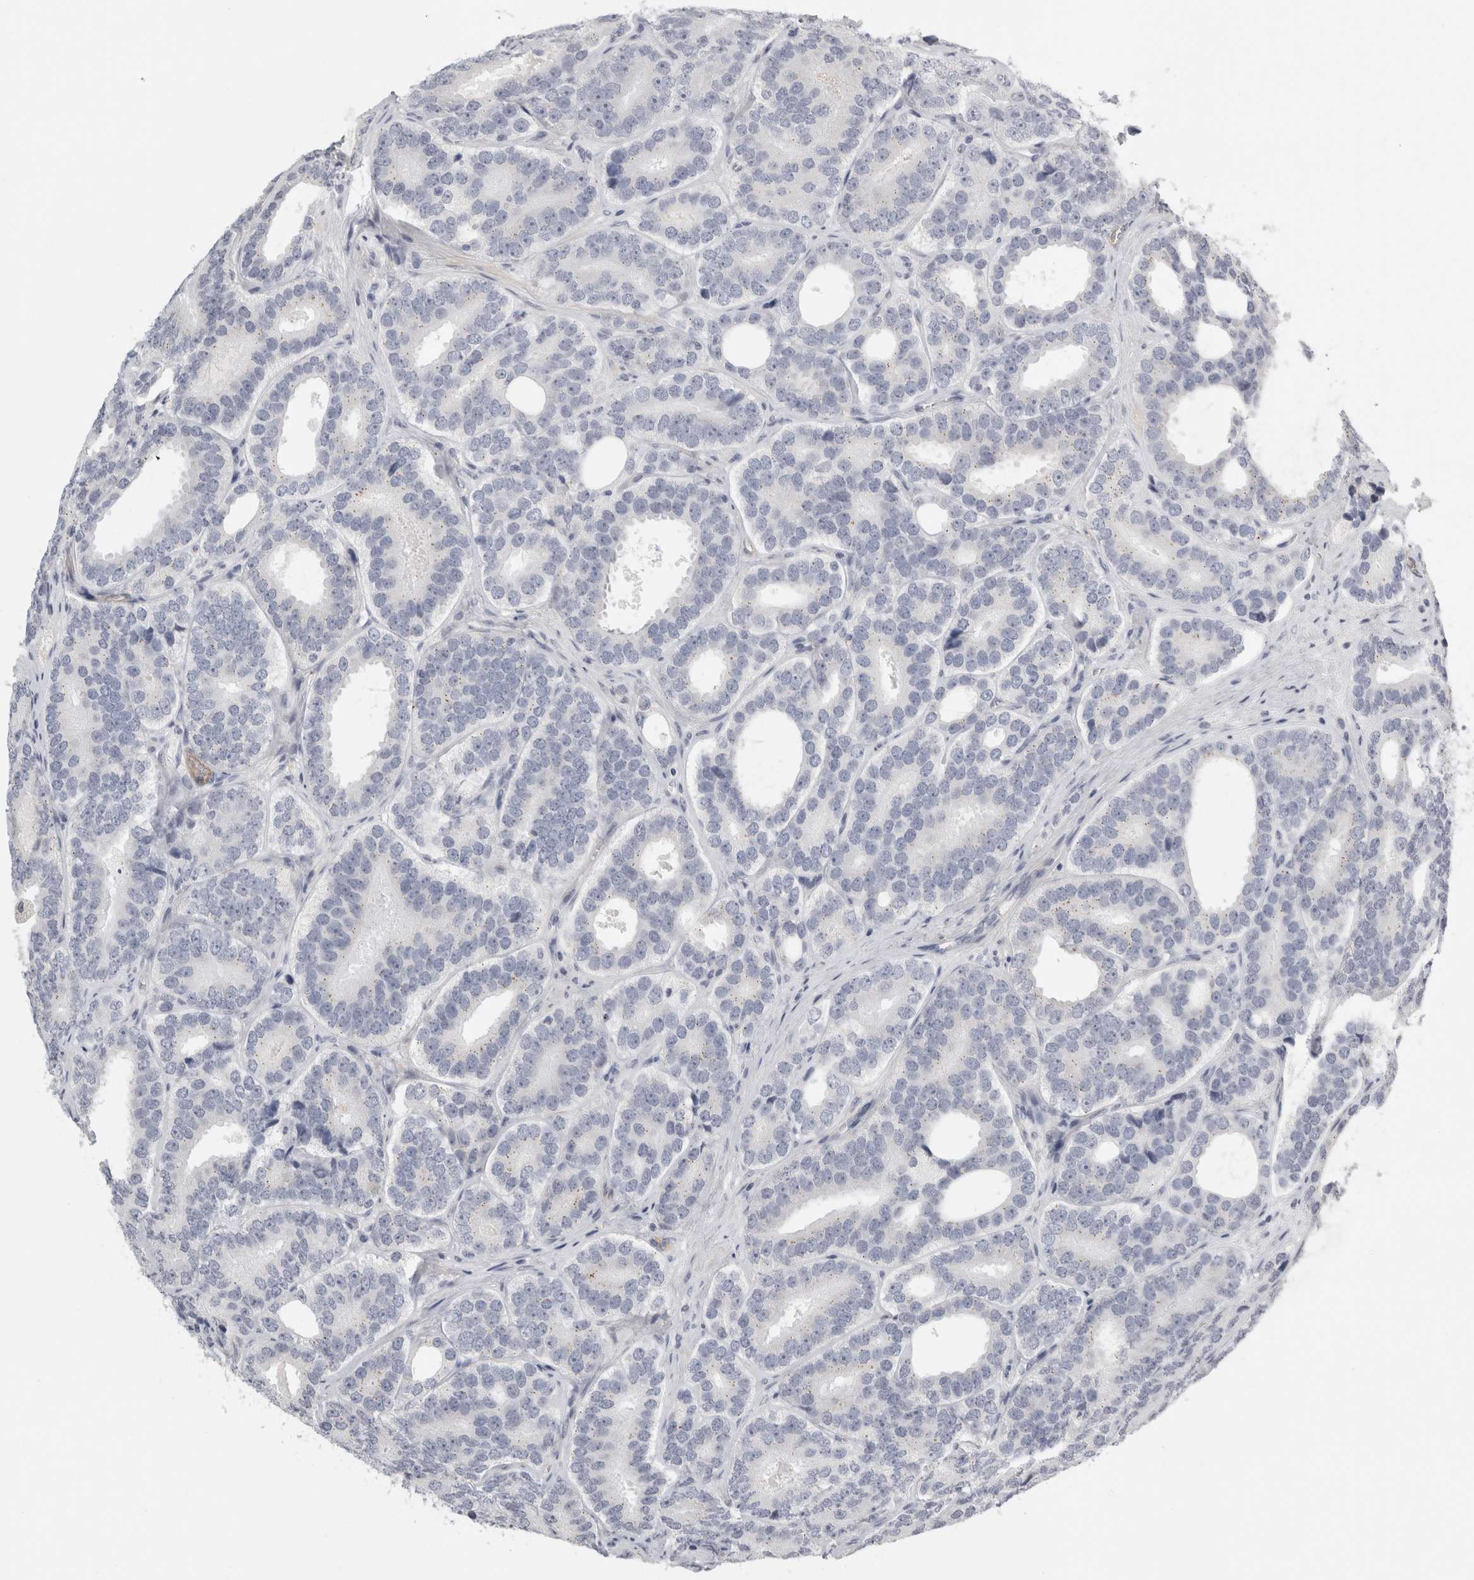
{"staining": {"intensity": "negative", "quantity": "none", "location": "none"}, "tissue": "prostate cancer", "cell_type": "Tumor cells", "image_type": "cancer", "snomed": [{"axis": "morphology", "description": "Adenocarcinoma, High grade"}, {"axis": "topography", "description": "Prostate"}], "caption": "A high-resolution image shows immunohistochemistry (IHC) staining of prostate cancer (high-grade adenocarcinoma), which exhibits no significant staining in tumor cells.", "gene": "FBLIM1", "patient": {"sex": "male", "age": 56}}